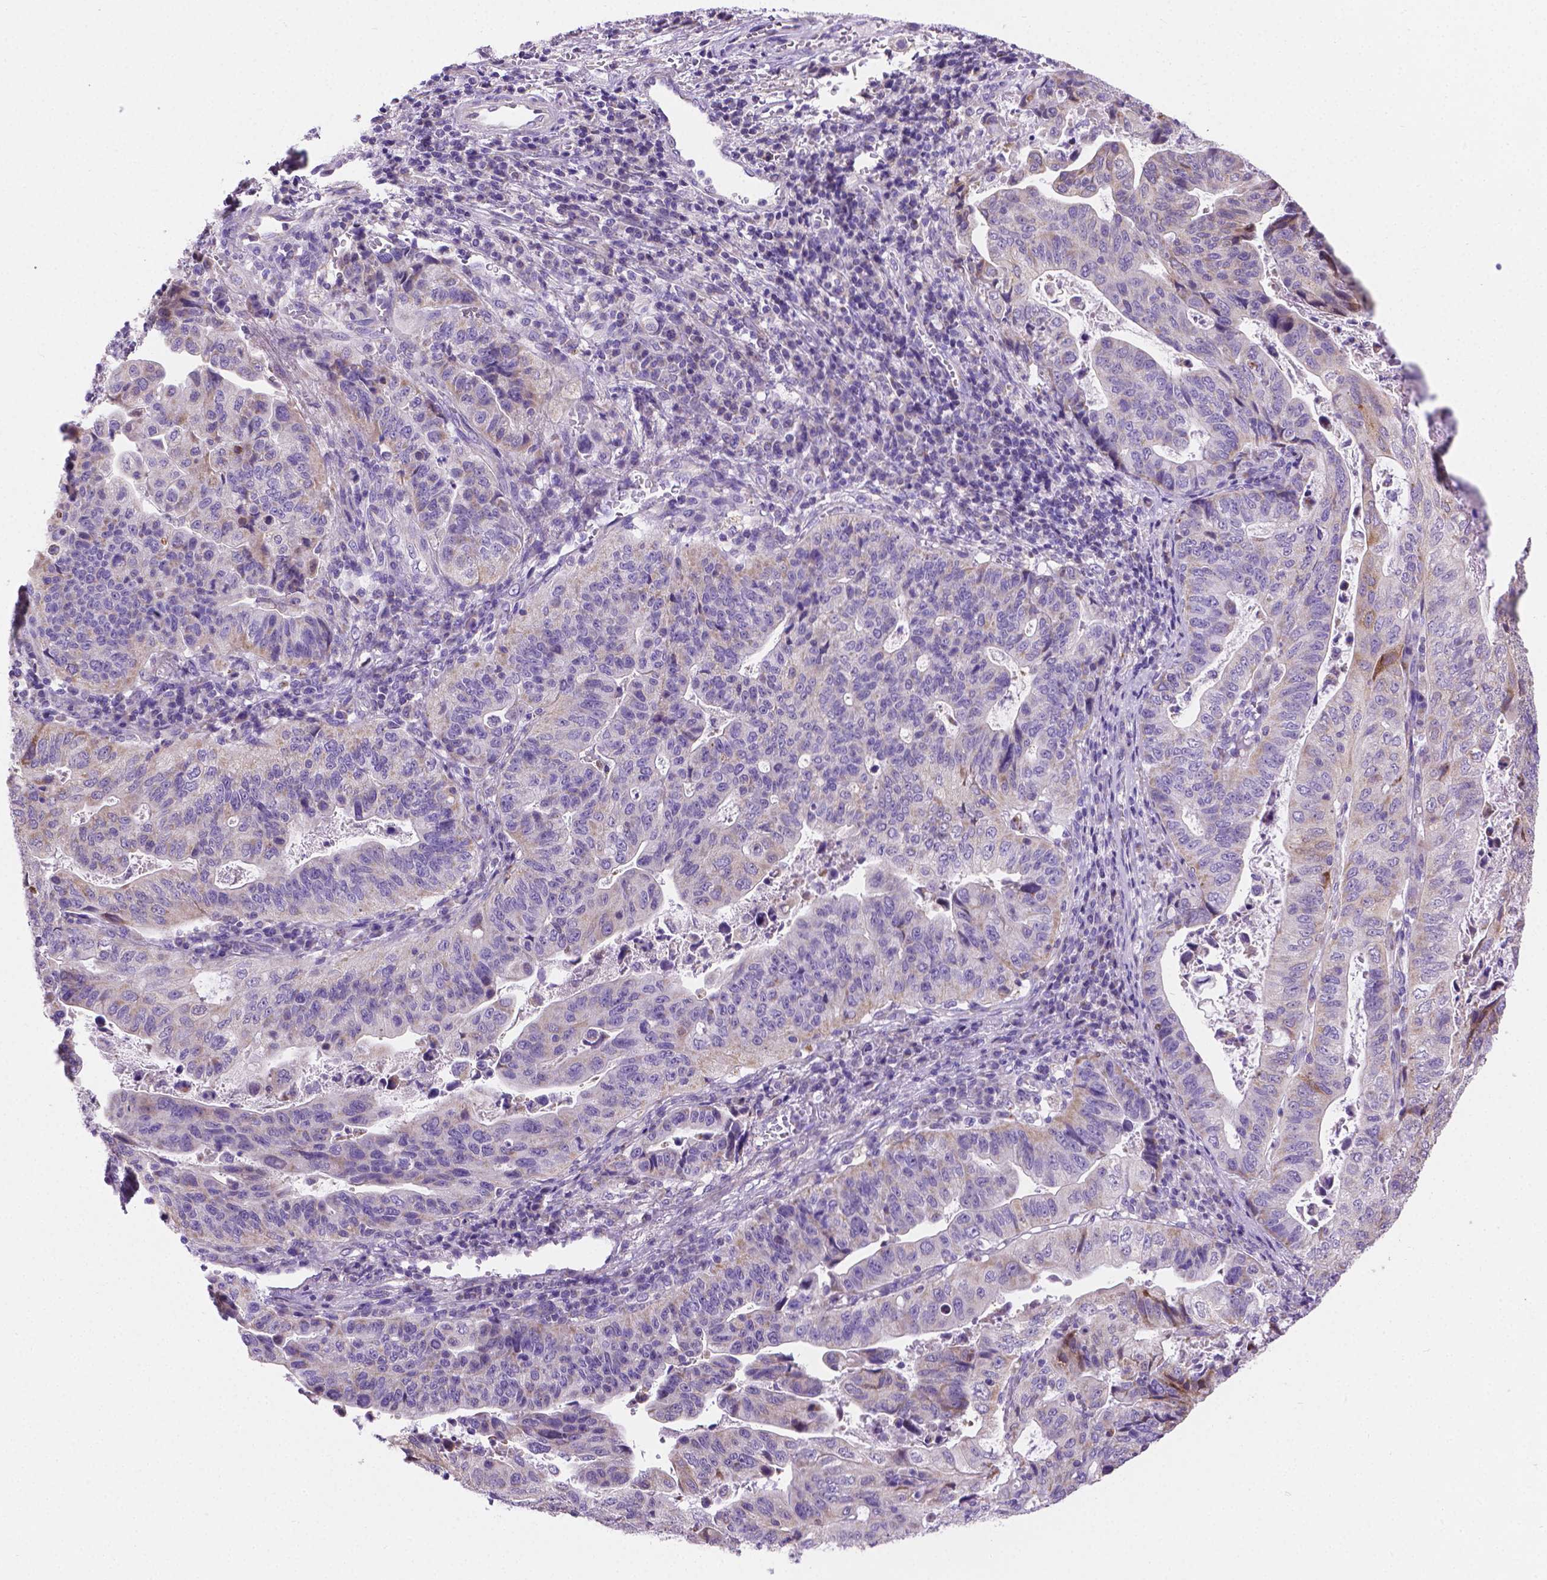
{"staining": {"intensity": "negative", "quantity": "none", "location": "none"}, "tissue": "stomach cancer", "cell_type": "Tumor cells", "image_type": "cancer", "snomed": [{"axis": "morphology", "description": "Adenocarcinoma, NOS"}, {"axis": "topography", "description": "Stomach, upper"}], "caption": "Photomicrograph shows no significant protein expression in tumor cells of adenocarcinoma (stomach).", "gene": "CSPG5", "patient": {"sex": "female", "age": 67}}